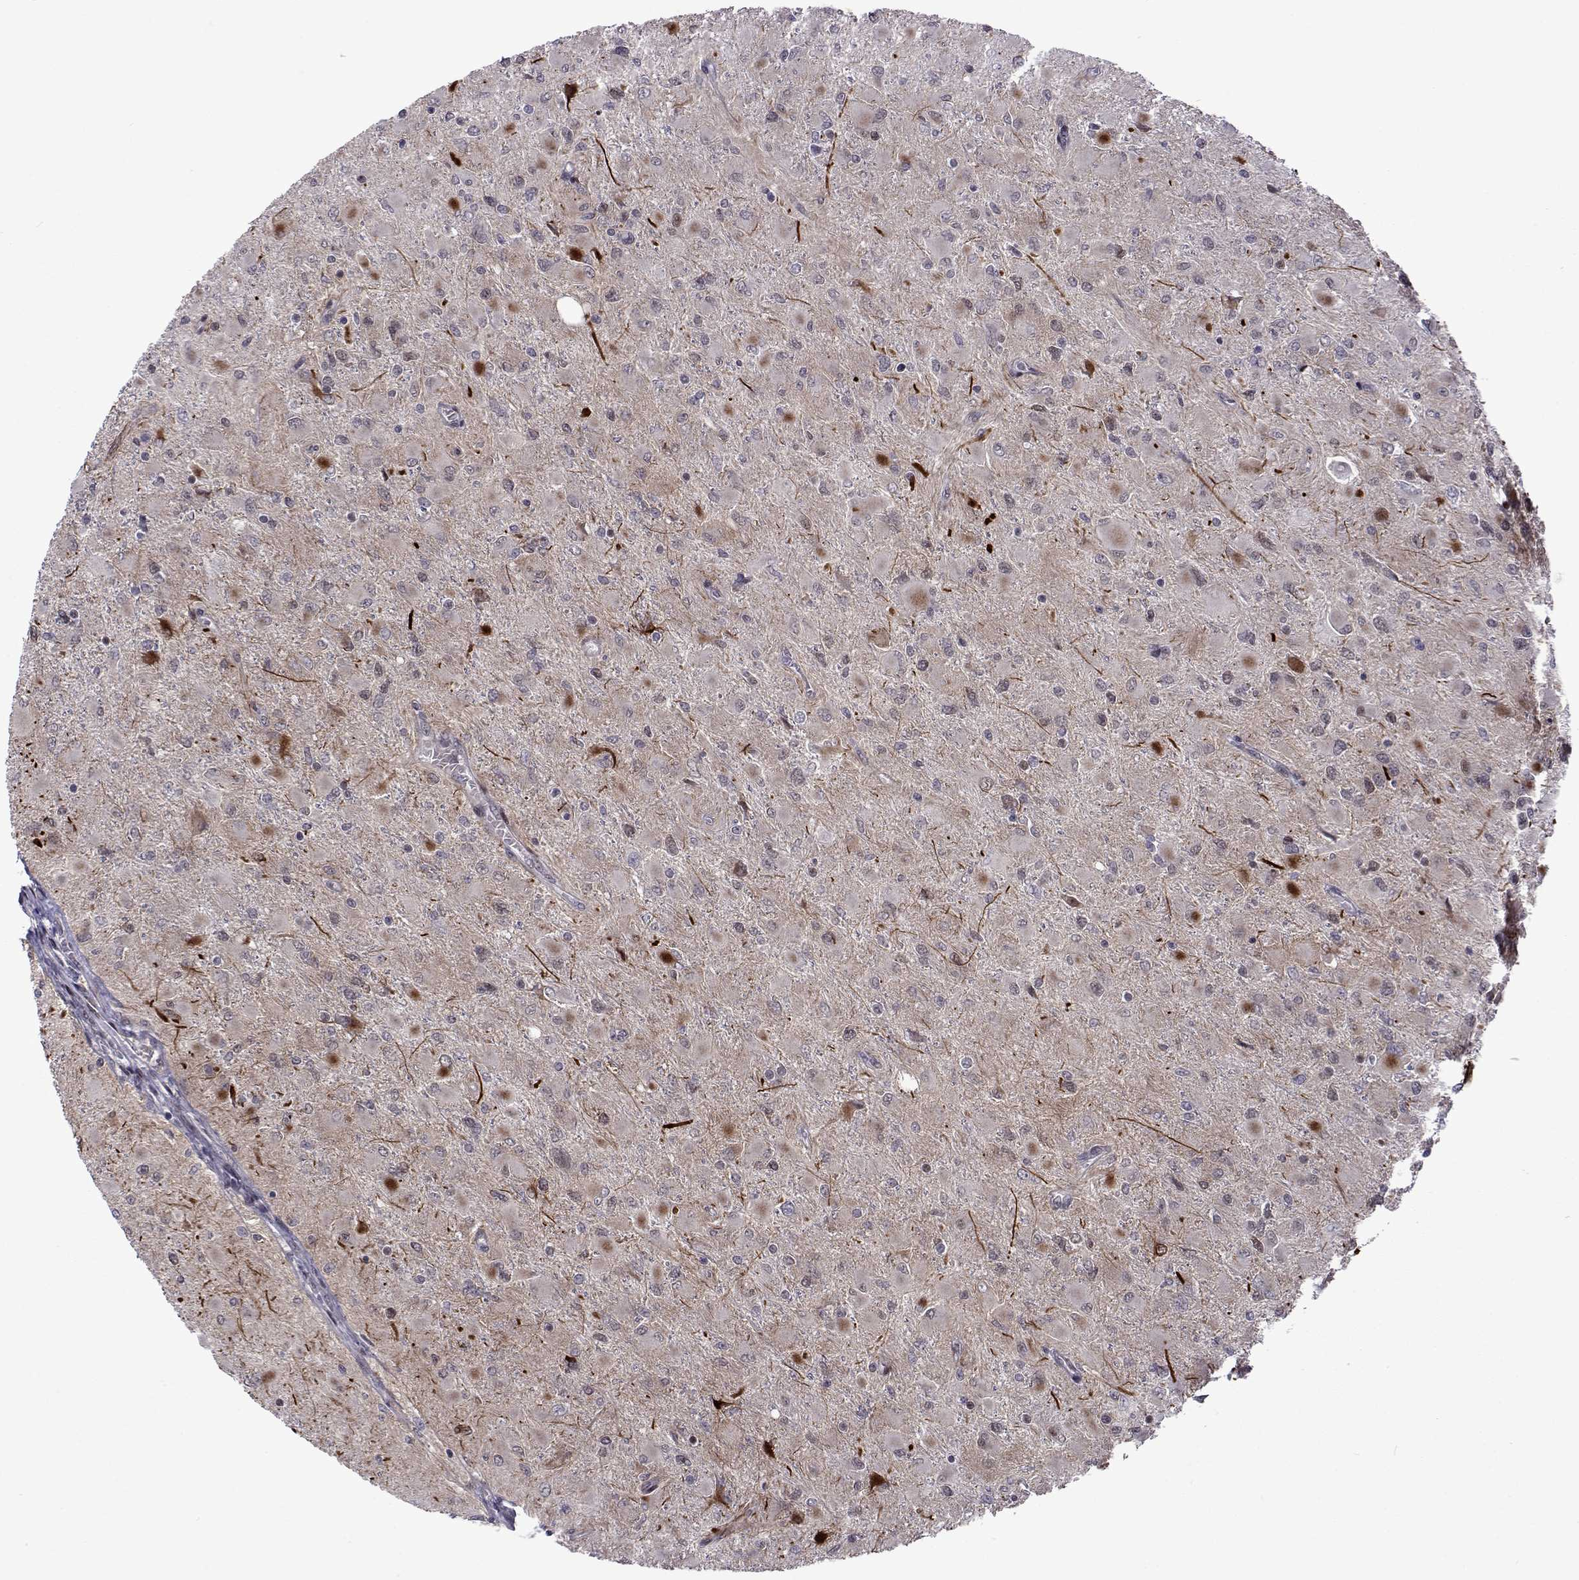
{"staining": {"intensity": "negative", "quantity": "none", "location": "none"}, "tissue": "glioma", "cell_type": "Tumor cells", "image_type": "cancer", "snomed": [{"axis": "morphology", "description": "Glioma, malignant, High grade"}, {"axis": "topography", "description": "Cerebral cortex"}], "caption": "Immunohistochemistry (IHC) image of glioma stained for a protein (brown), which exhibits no staining in tumor cells.", "gene": "EFCAB3", "patient": {"sex": "female", "age": 36}}